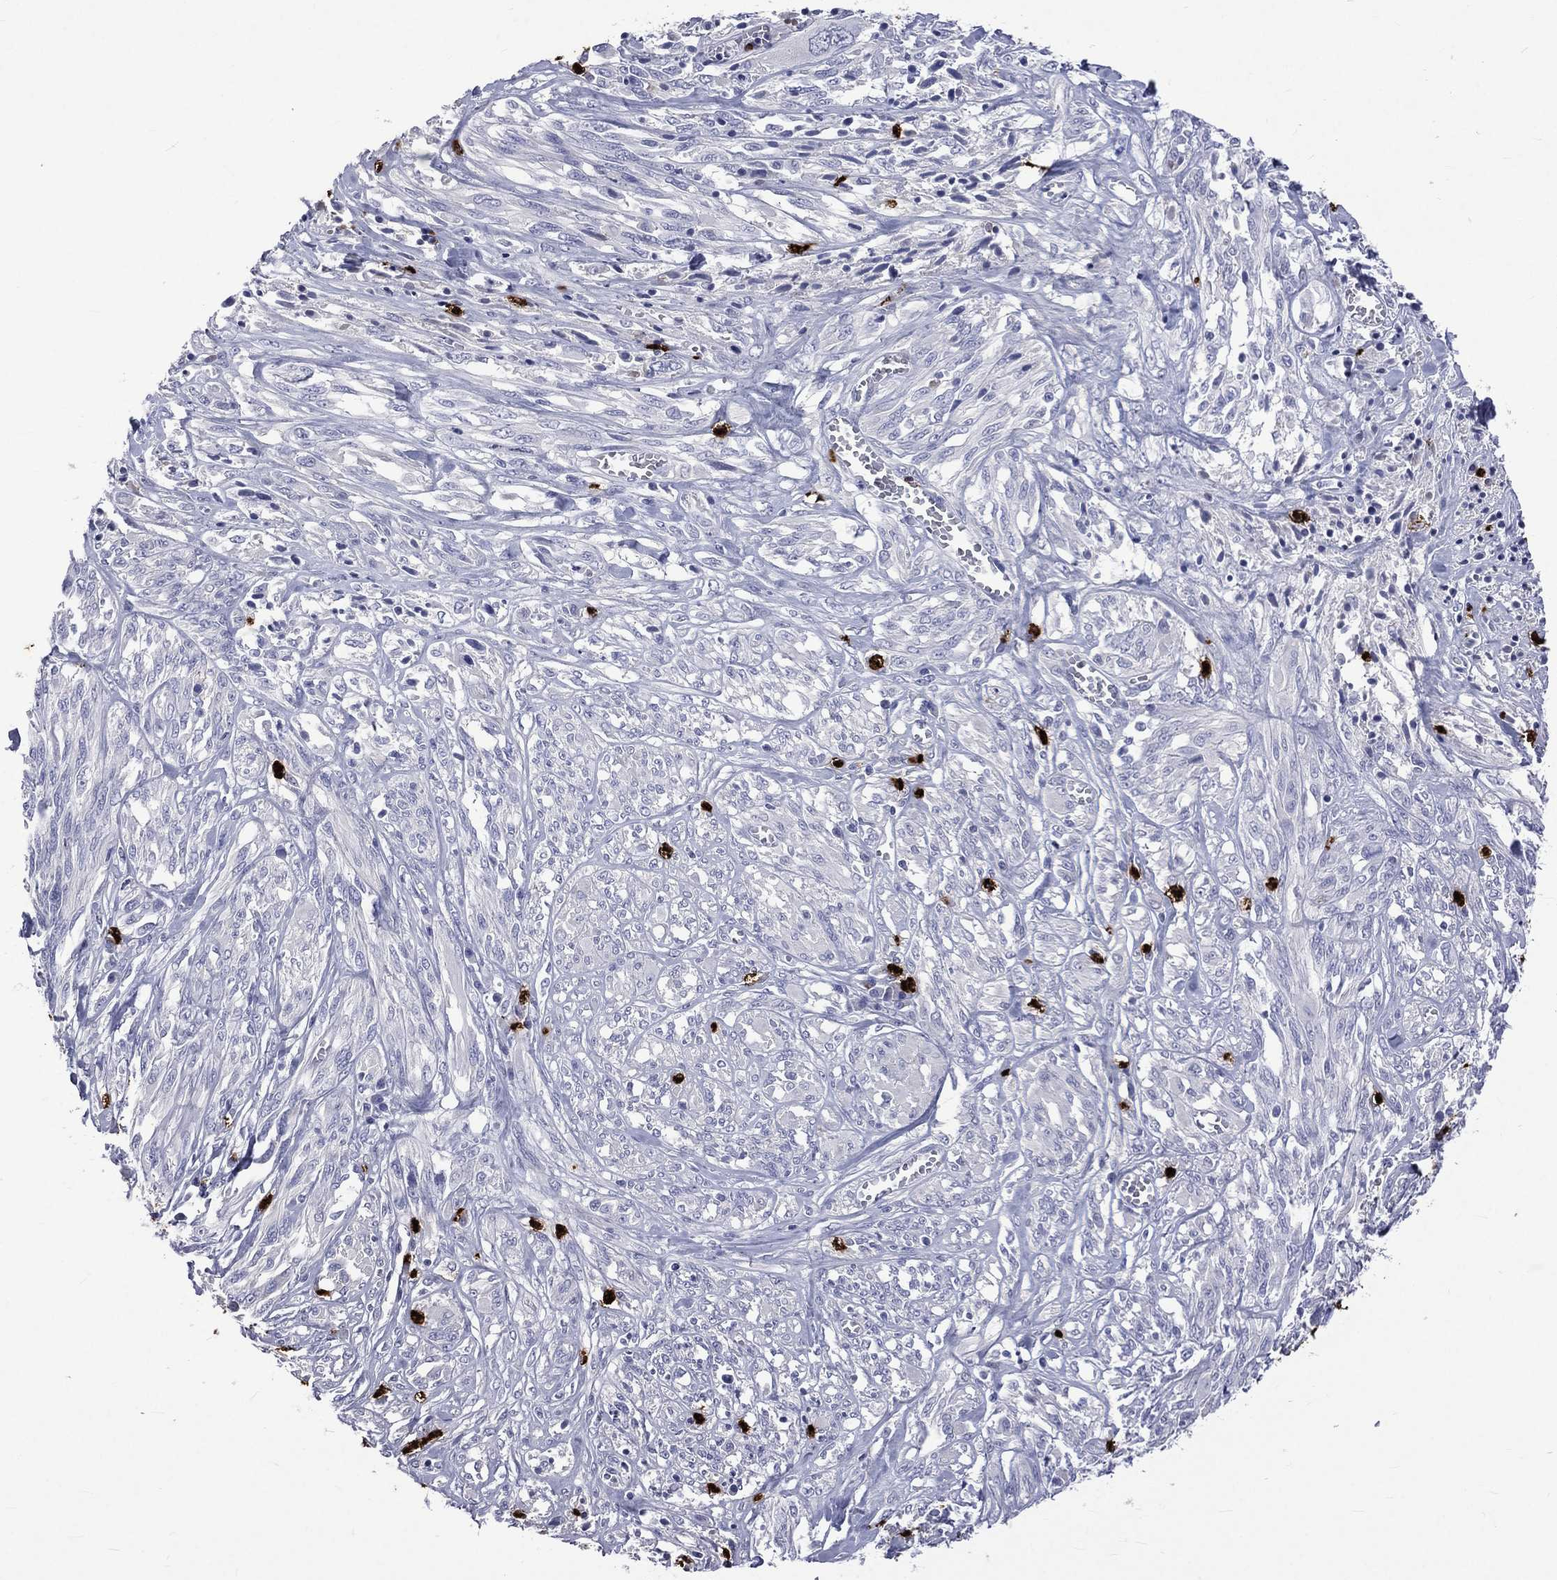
{"staining": {"intensity": "negative", "quantity": "none", "location": "none"}, "tissue": "melanoma", "cell_type": "Tumor cells", "image_type": "cancer", "snomed": [{"axis": "morphology", "description": "Malignant melanoma, NOS"}, {"axis": "topography", "description": "Skin"}], "caption": "IHC of human melanoma demonstrates no staining in tumor cells. (DAB immunohistochemistry (IHC), high magnification).", "gene": "ELANE", "patient": {"sex": "female", "age": 91}}